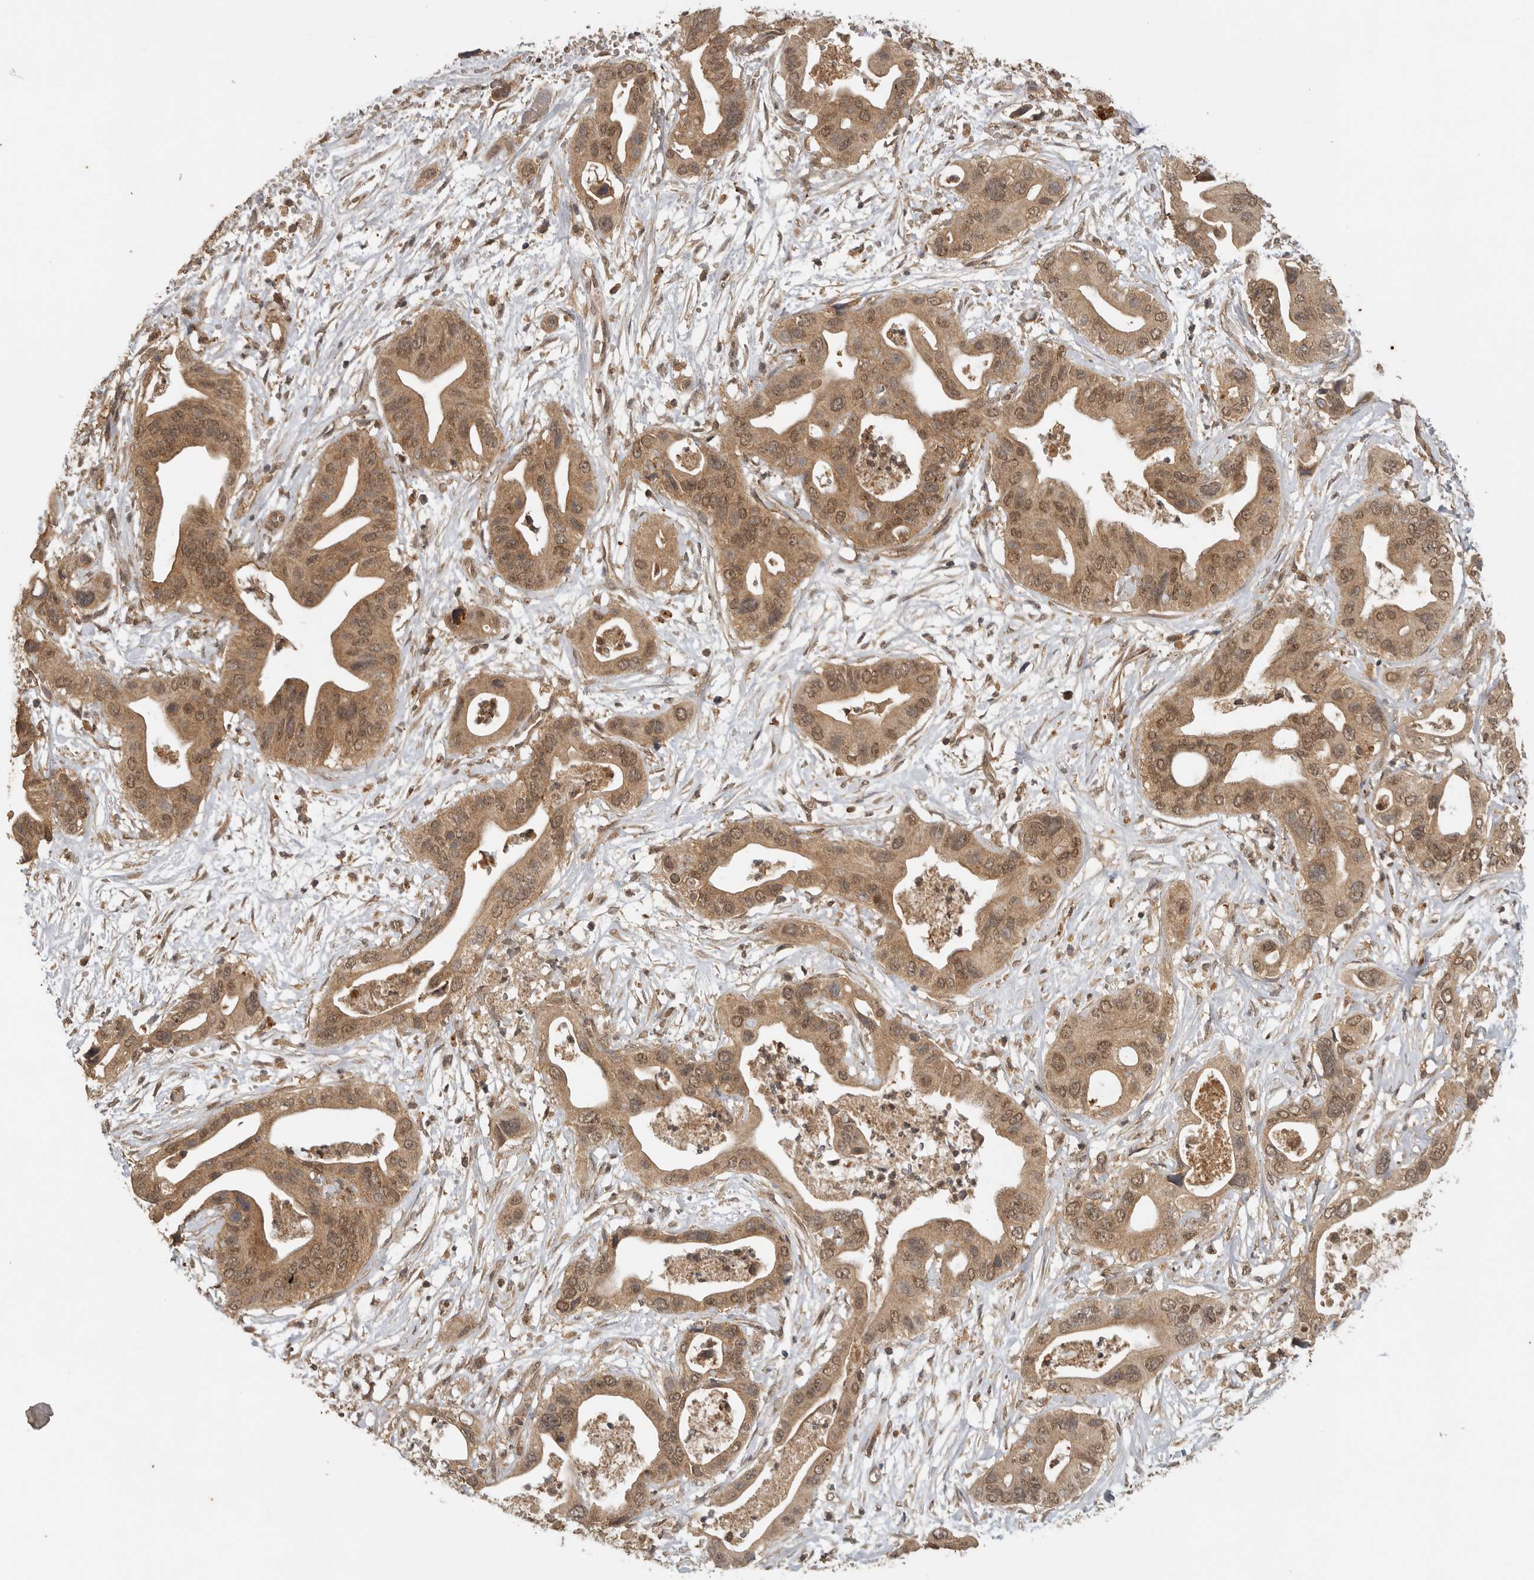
{"staining": {"intensity": "moderate", "quantity": ">75%", "location": "cytoplasmic/membranous,nuclear"}, "tissue": "pancreatic cancer", "cell_type": "Tumor cells", "image_type": "cancer", "snomed": [{"axis": "morphology", "description": "Adenocarcinoma, NOS"}, {"axis": "topography", "description": "Pancreas"}], "caption": "About >75% of tumor cells in human pancreatic cancer (adenocarcinoma) display moderate cytoplasmic/membranous and nuclear protein positivity as visualized by brown immunohistochemical staining.", "gene": "ICOSLG", "patient": {"sex": "male", "age": 66}}